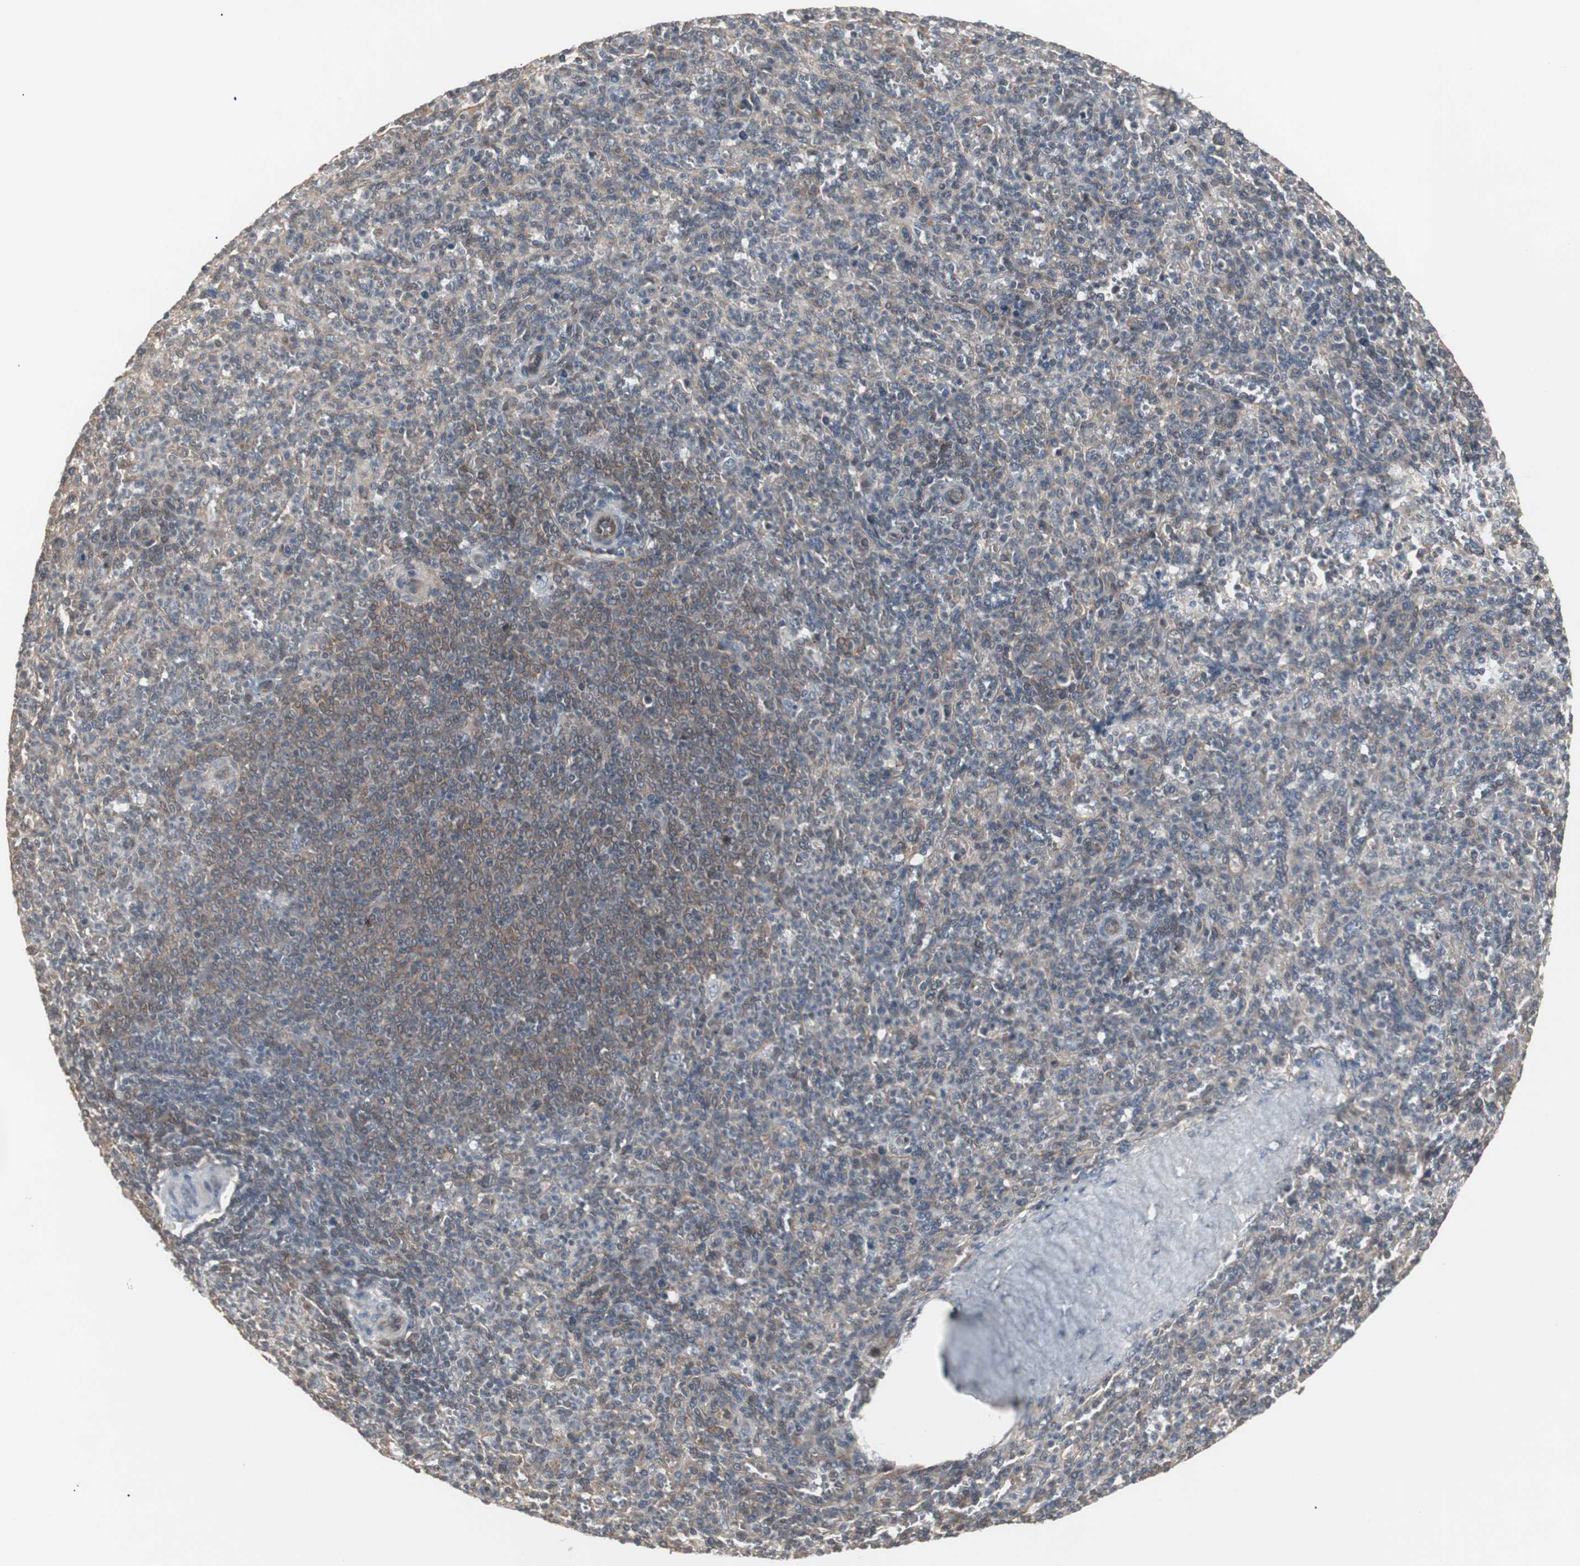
{"staining": {"intensity": "weak", "quantity": ">75%", "location": "cytoplasmic/membranous"}, "tissue": "spleen", "cell_type": "Cells in red pulp", "image_type": "normal", "snomed": [{"axis": "morphology", "description": "Normal tissue, NOS"}, {"axis": "topography", "description": "Spleen"}], "caption": "Cells in red pulp display weak cytoplasmic/membranous staining in approximately >75% of cells in benign spleen. Immunohistochemistry stains the protein of interest in brown and the nuclei are stained blue.", "gene": "ATP2B2", "patient": {"sex": "male", "age": 36}}